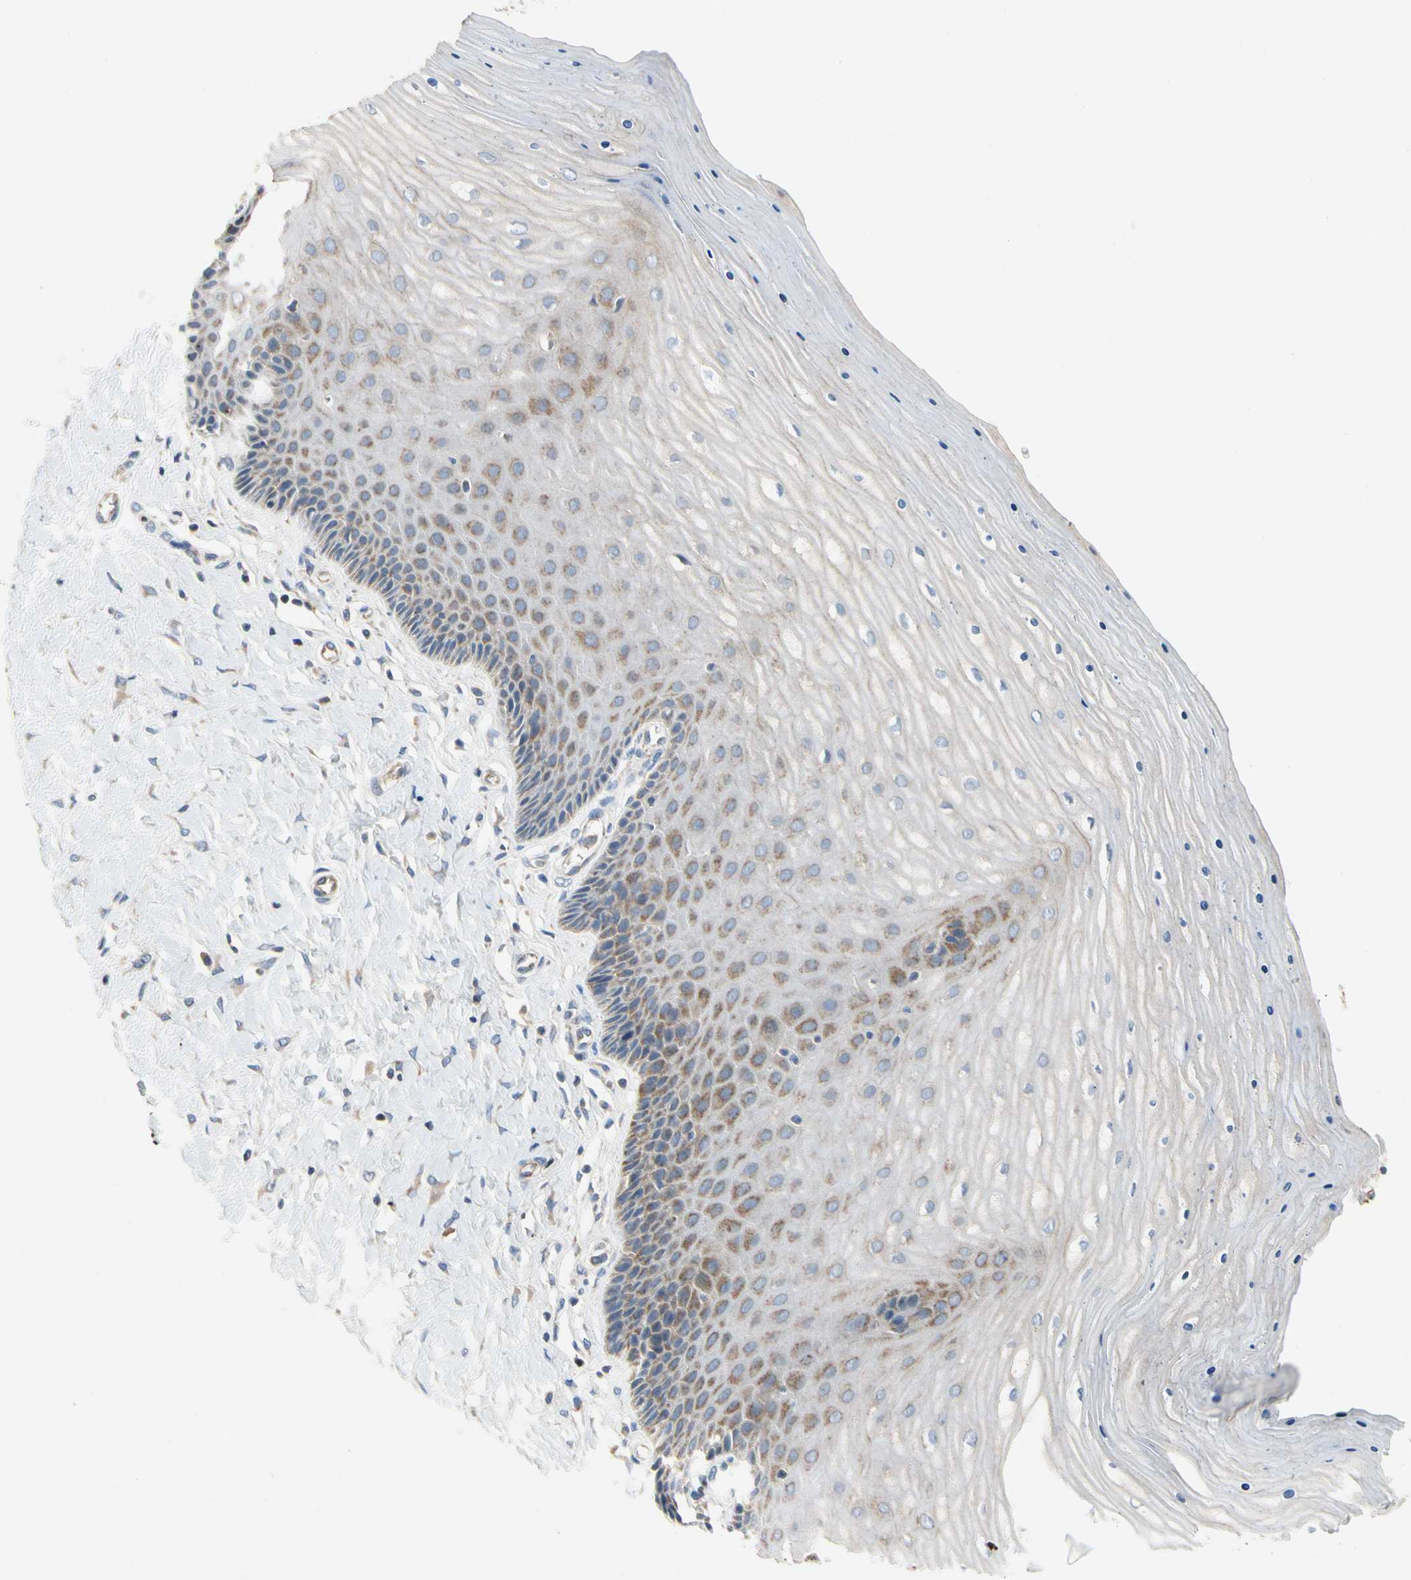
{"staining": {"intensity": "weak", "quantity": ">75%", "location": "cytoplasmic/membranous"}, "tissue": "cervix", "cell_type": "Glandular cells", "image_type": "normal", "snomed": [{"axis": "morphology", "description": "Normal tissue, NOS"}, {"axis": "topography", "description": "Cervix"}], "caption": "Cervix stained for a protein demonstrates weak cytoplasmic/membranous positivity in glandular cells. (DAB (3,3'-diaminobenzidine) IHC, brown staining for protein, blue staining for nuclei).", "gene": "KLHDC8B", "patient": {"sex": "female", "age": 55}}